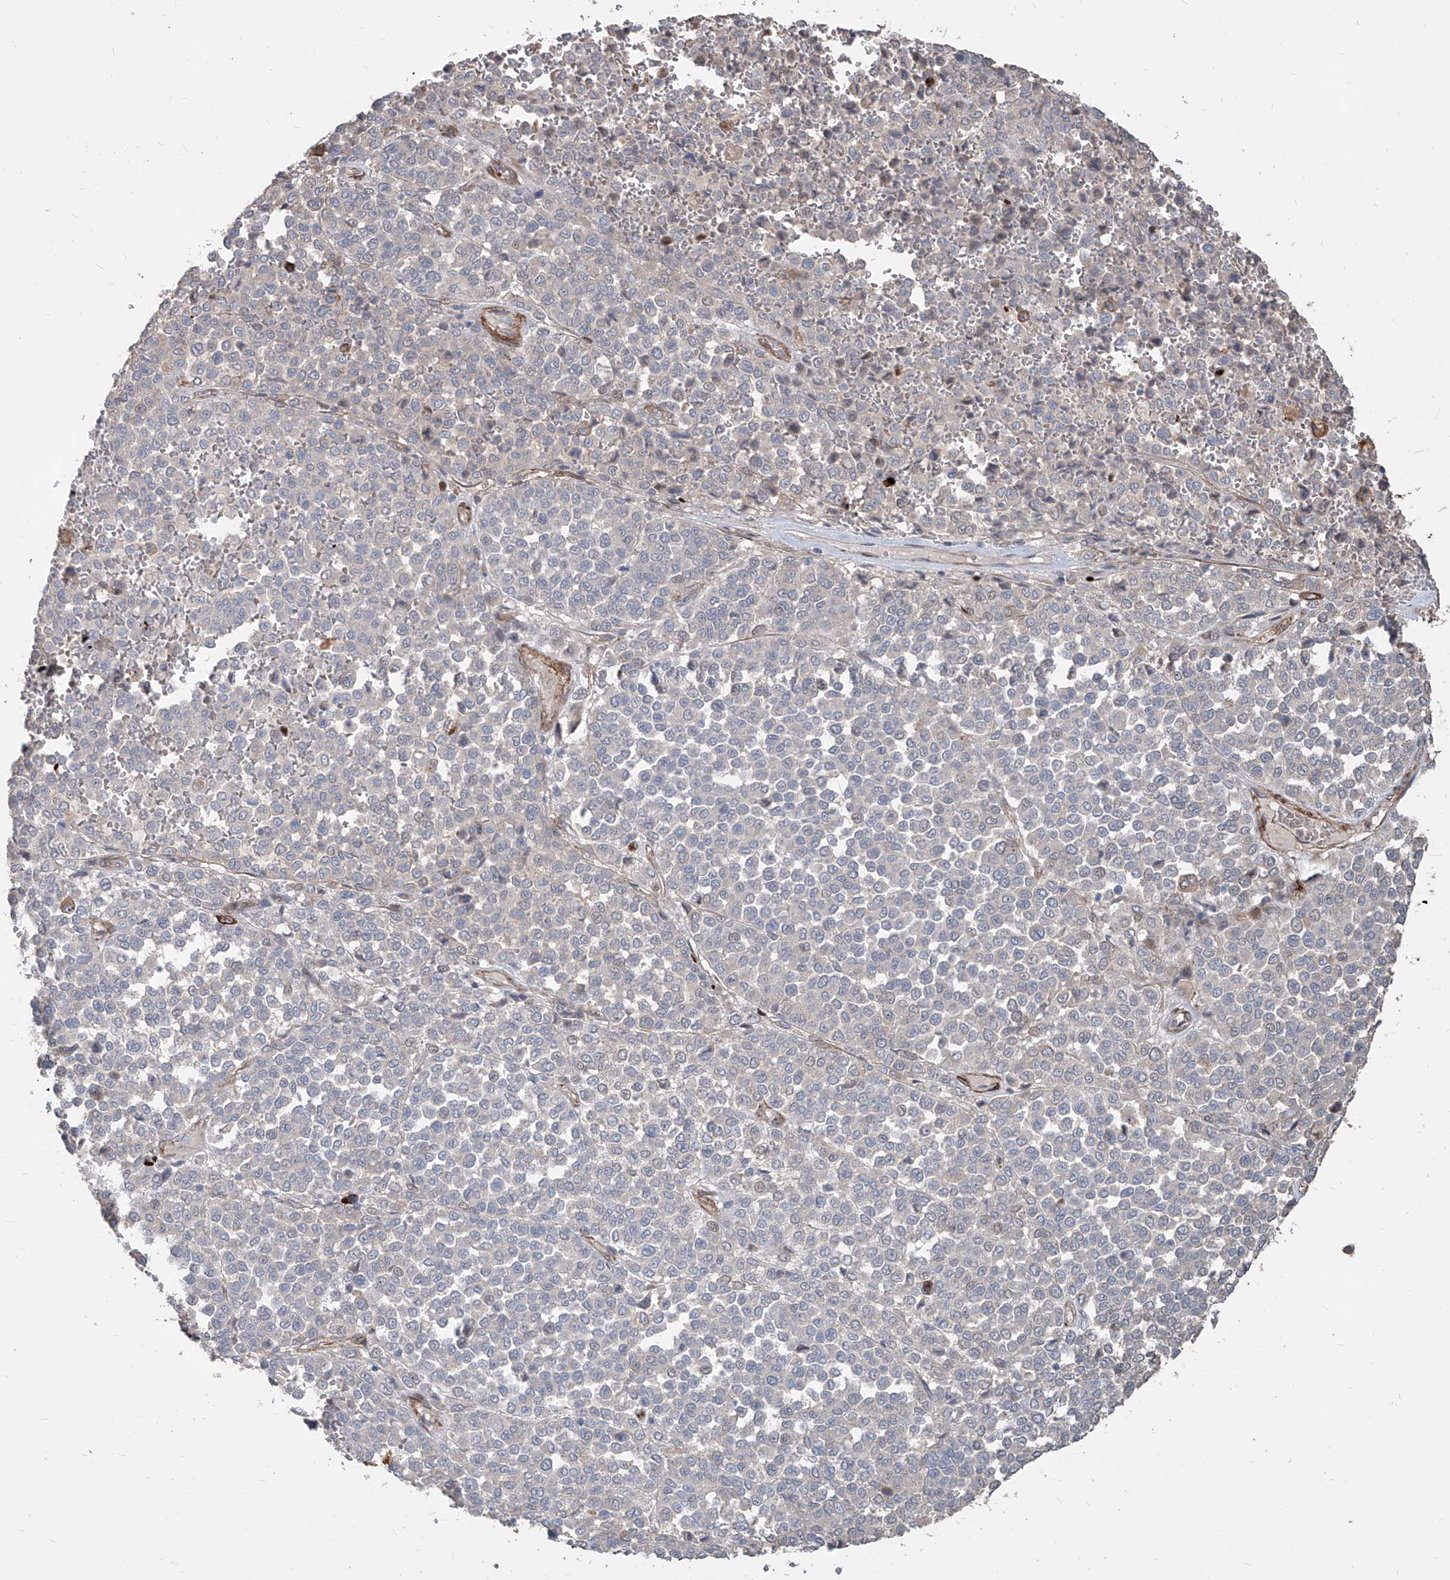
{"staining": {"intensity": "negative", "quantity": "none", "location": "none"}, "tissue": "melanoma", "cell_type": "Tumor cells", "image_type": "cancer", "snomed": [{"axis": "morphology", "description": "Malignant melanoma, Metastatic site"}, {"axis": "topography", "description": "Pancreas"}], "caption": "Image shows no protein staining in tumor cells of malignant melanoma (metastatic site) tissue.", "gene": "FAM83B", "patient": {"sex": "female", "age": 30}}